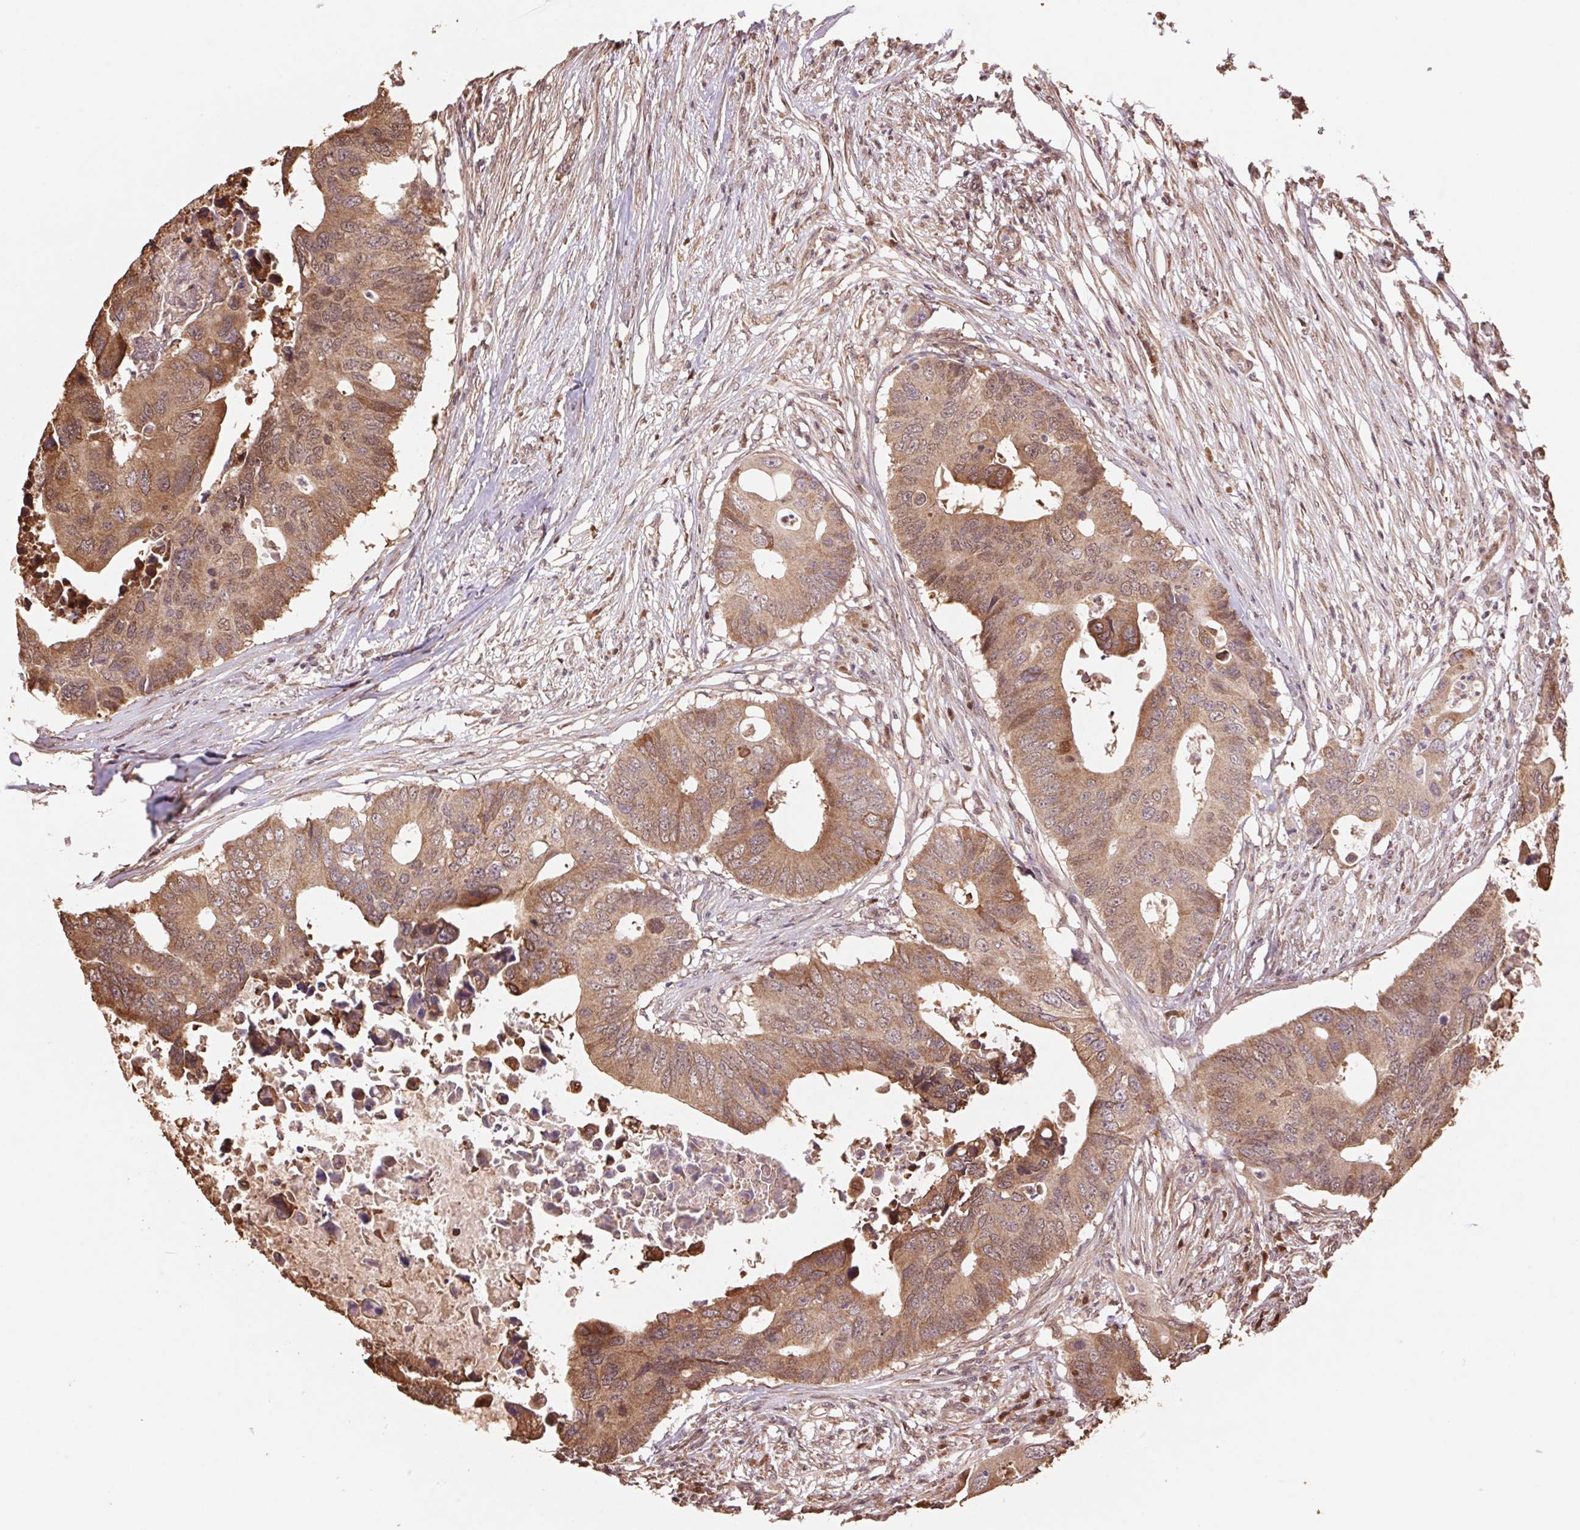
{"staining": {"intensity": "moderate", "quantity": ">75%", "location": "cytoplasmic/membranous,nuclear"}, "tissue": "colorectal cancer", "cell_type": "Tumor cells", "image_type": "cancer", "snomed": [{"axis": "morphology", "description": "Adenocarcinoma, NOS"}, {"axis": "topography", "description": "Colon"}], "caption": "Adenocarcinoma (colorectal) stained with a protein marker demonstrates moderate staining in tumor cells.", "gene": "CUTA", "patient": {"sex": "male", "age": 71}}